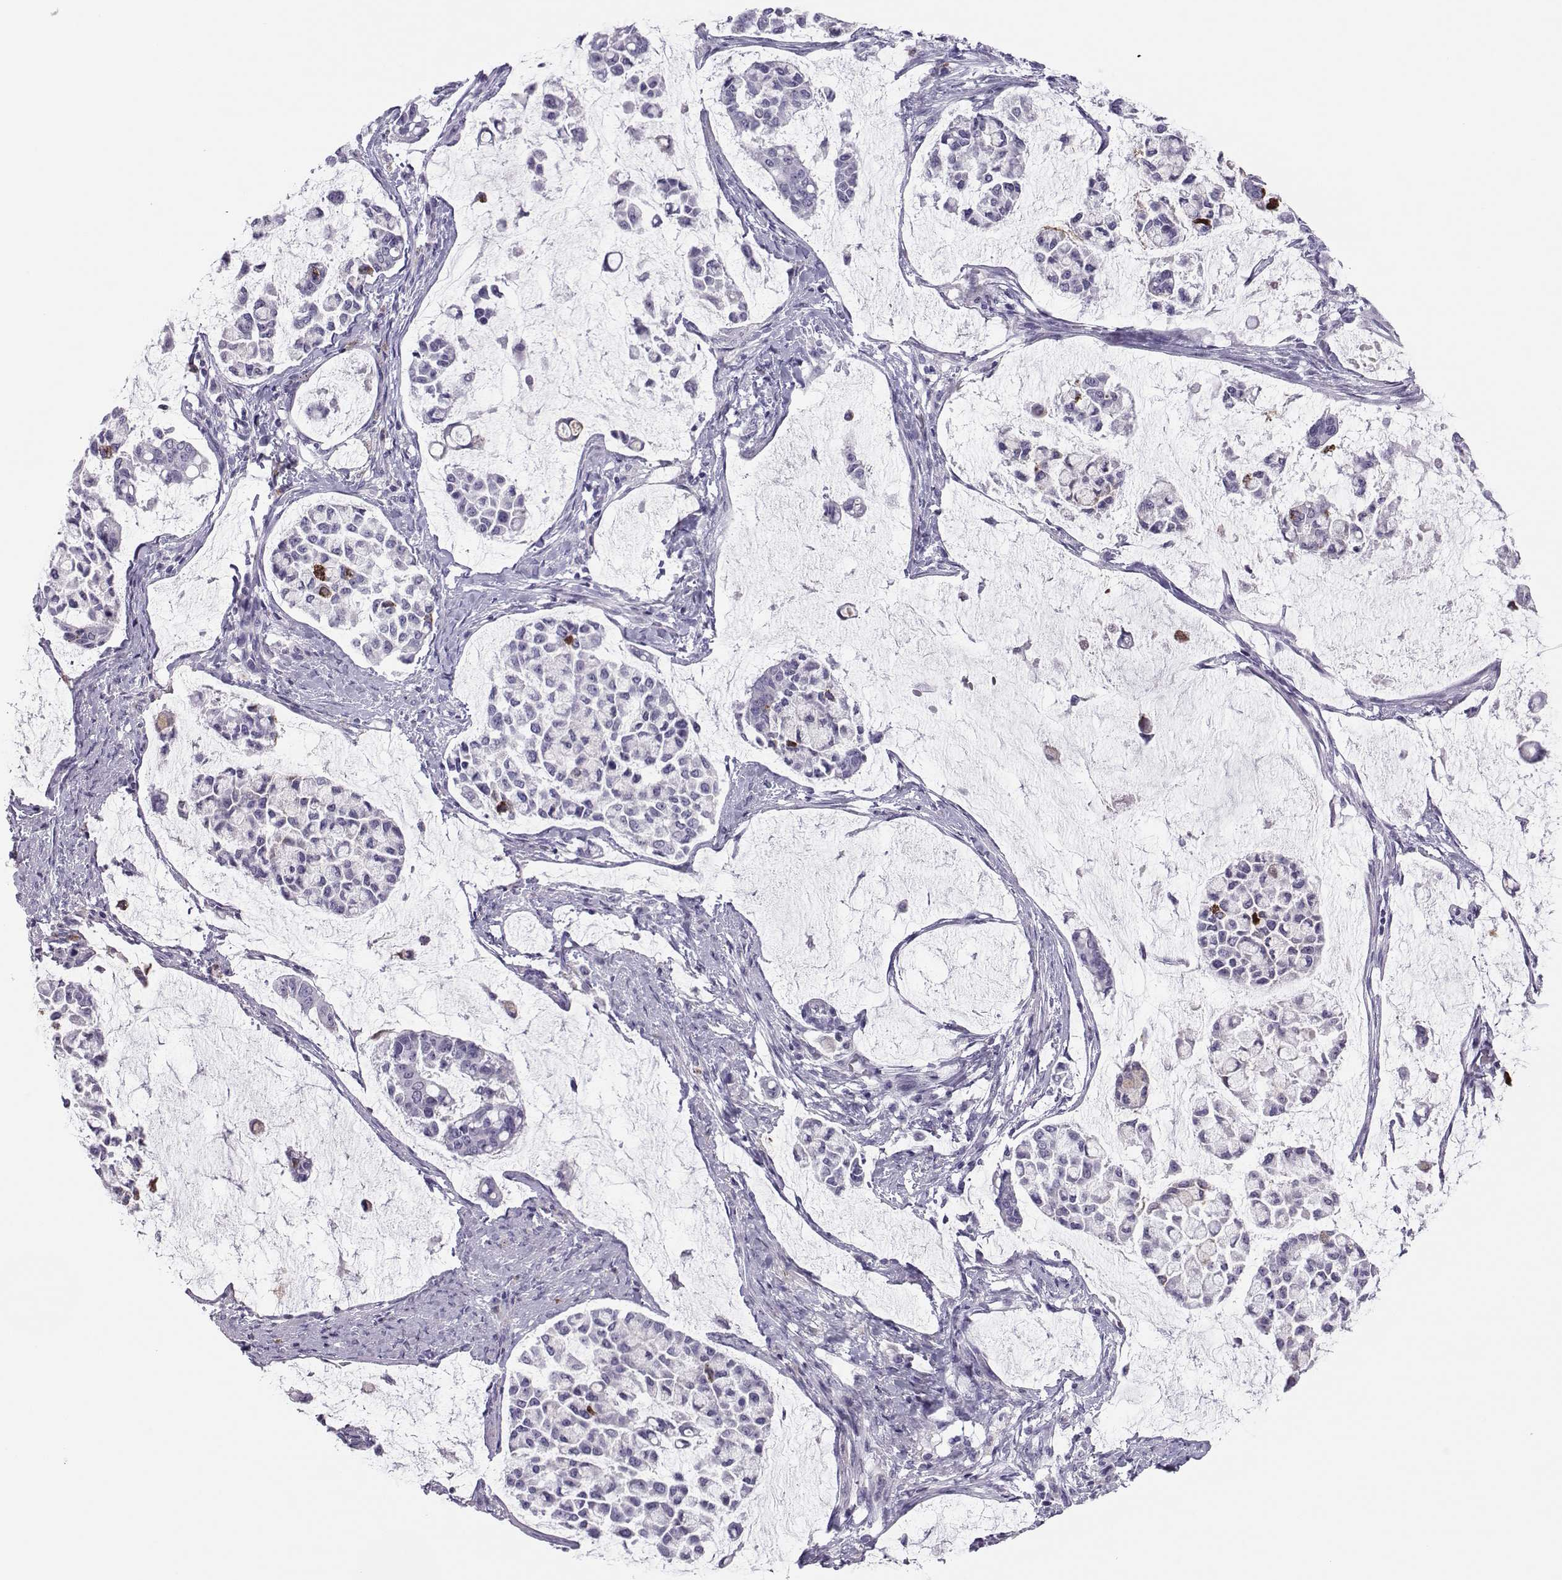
{"staining": {"intensity": "strong", "quantity": "<25%", "location": "nuclear"}, "tissue": "stomach cancer", "cell_type": "Tumor cells", "image_type": "cancer", "snomed": [{"axis": "morphology", "description": "Adenocarcinoma, NOS"}, {"axis": "topography", "description": "Stomach"}], "caption": "Tumor cells exhibit medium levels of strong nuclear staining in approximately <25% of cells in human stomach cancer (adenocarcinoma). The staining was performed using DAB to visualize the protein expression in brown, while the nuclei were stained in blue with hematoxylin (Magnification: 20x).", "gene": "TRPM7", "patient": {"sex": "male", "age": 82}}